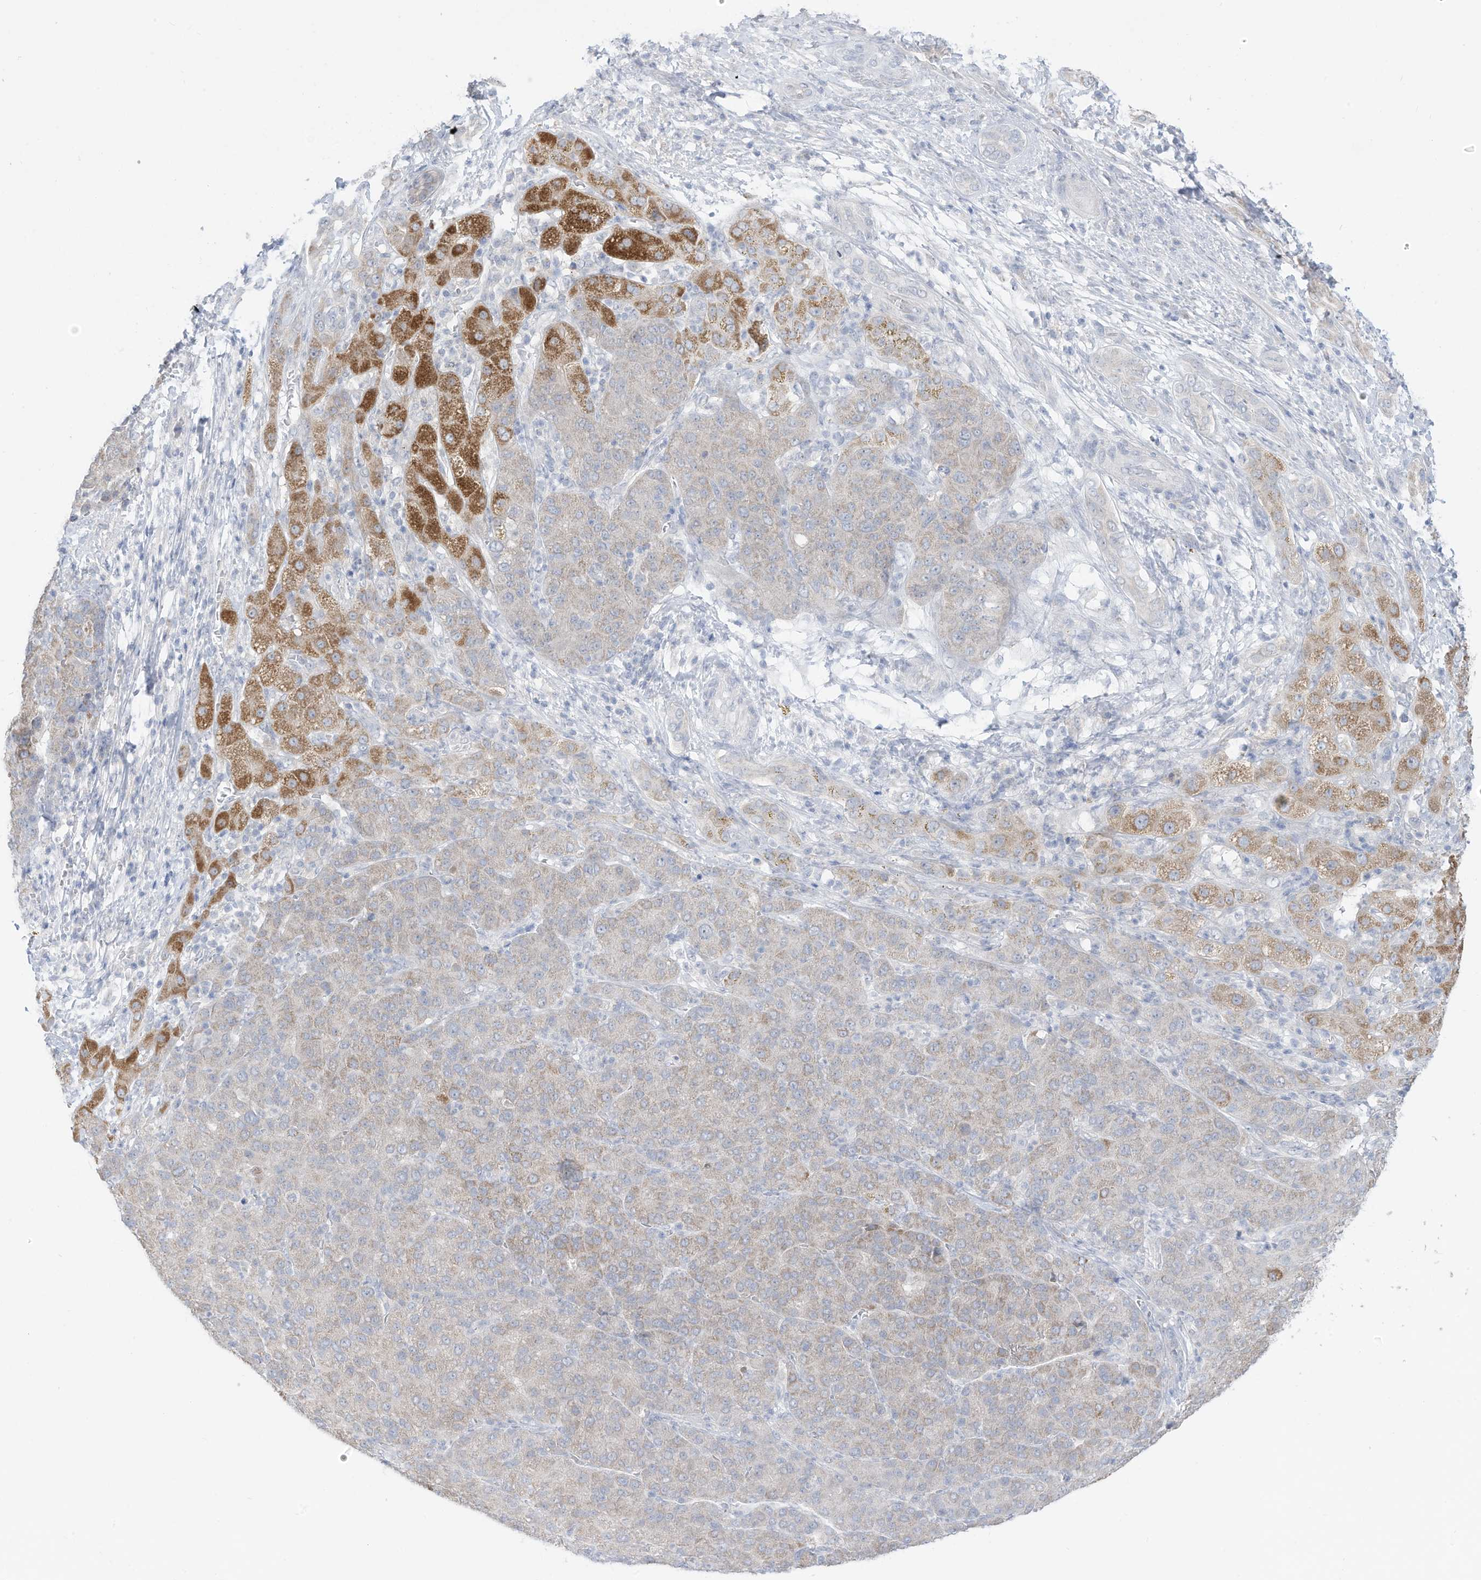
{"staining": {"intensity": "moderate", "quantity": "<25%", "location": "cytoplasmic/membranous"}, "tissue": "liver cancer", "cell_type": "Tumor cells", "image_type": "cancer", "snomed": [{"axis": "morphology", "description": "Carcinoma, Hepatocellular, NOS"}, {"axis": "topography", "description": "Liver"}], "caption": "IHC (DAB (3,3'-diaminobenzidine)) staining of human hepatocellular carcinoma (liver) demonstrates moderate cytoplasmic/membranous protein positivity in approximately <25% of tumor cells. The staining was performed using DAB (3,3'-diaminobenzidine) to visualize the protein expression in brown, while the nuclei were stained in blue with hematoxylin (Magnification: 20x).", "gene": "OGT", "patient": {"sex": "male", "age": 65}}